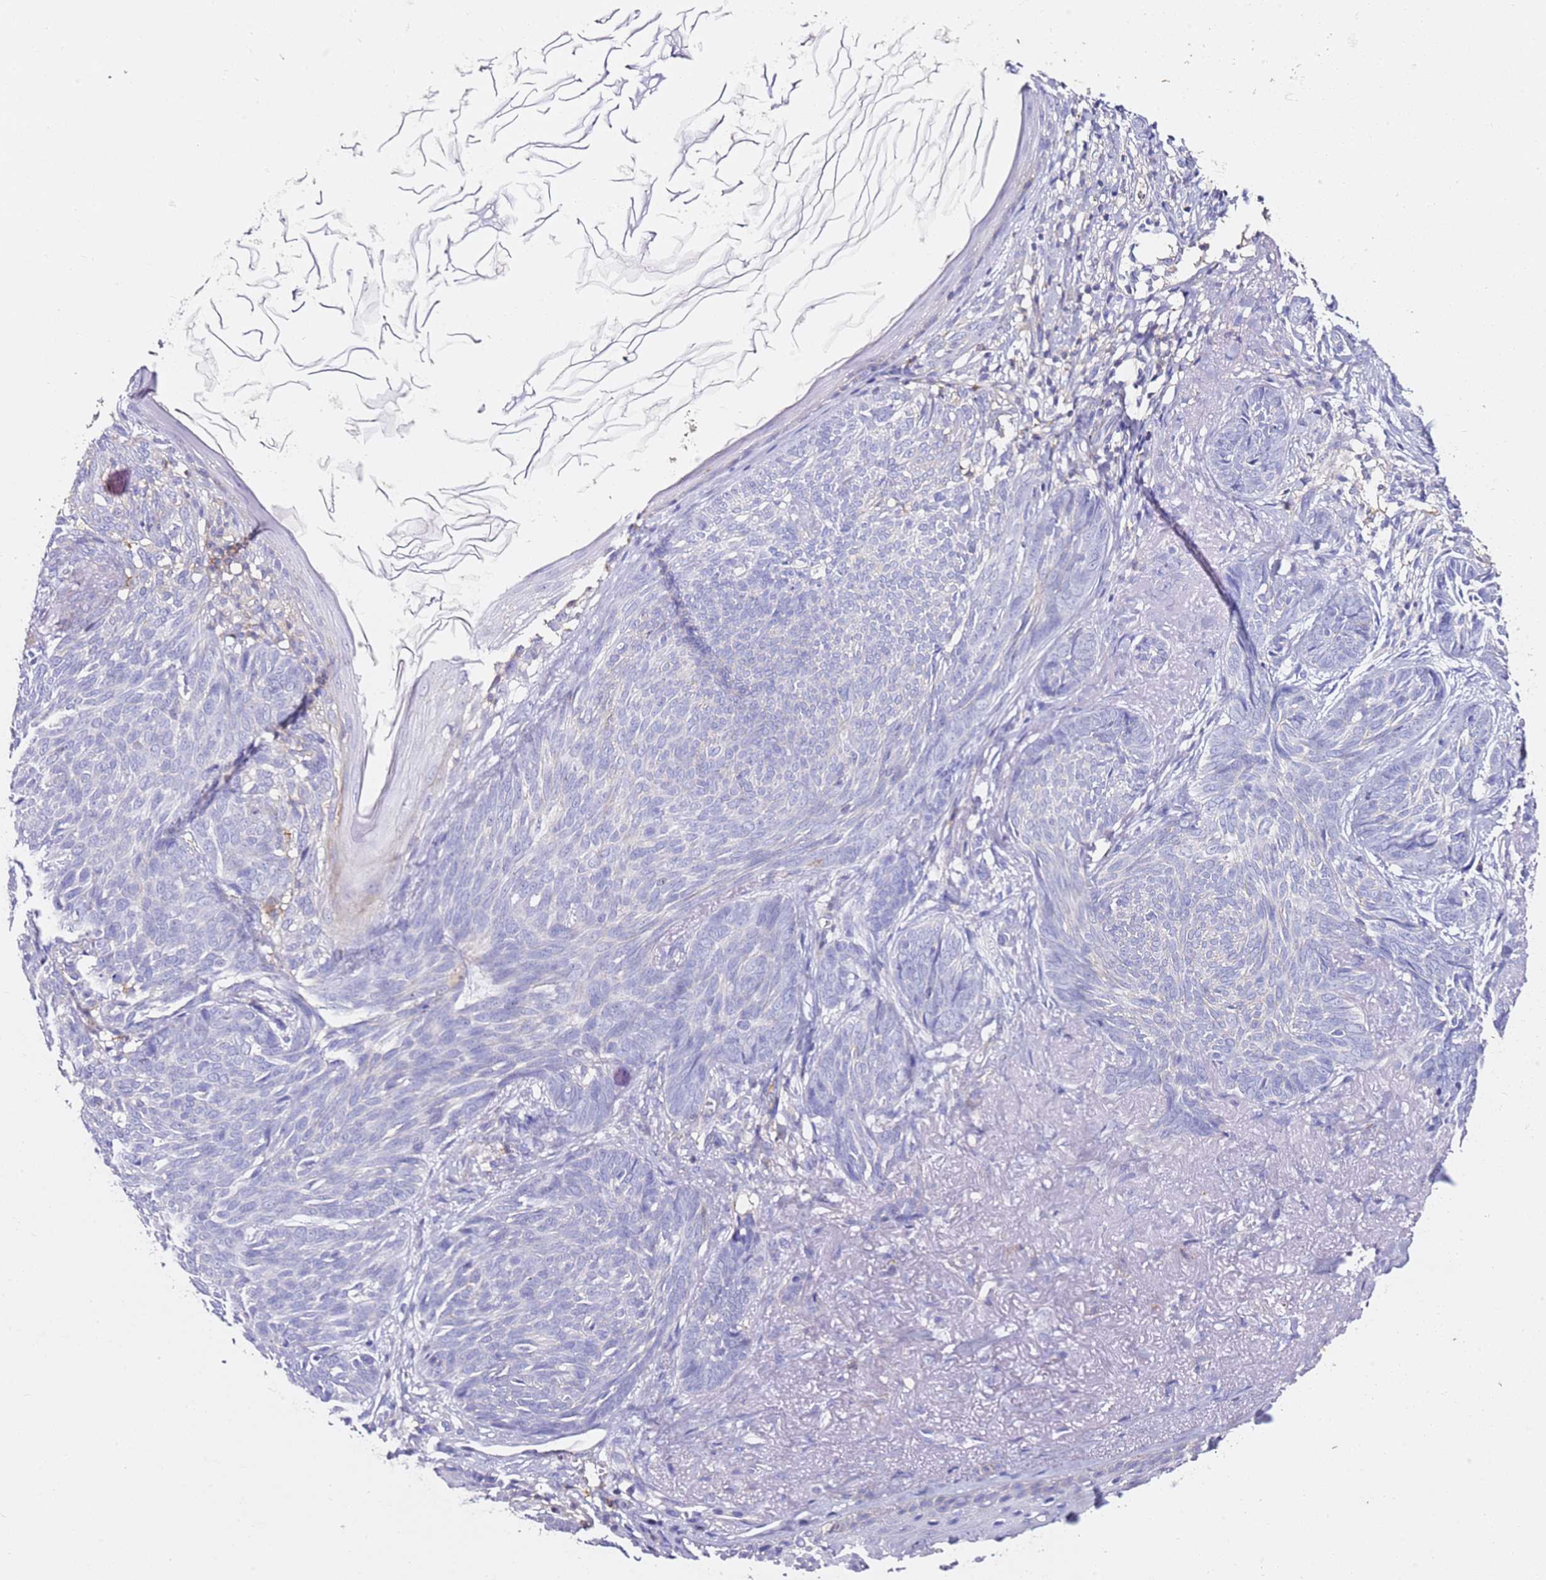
{"staining": {"intensity": "negative", "quantity": "none", "location": "none"}, "tissue": "skin cancer", "cell_type": "Tumor cells", "image_type": "cancer", "snomed": [{"axis": "morphology", "description": "Basal cell carcinoma"}, {"axis": "topography", "description": "Skin"}], "caption": "Photomicrograph shows no protein expression in tumor cells of skin cancer (basal cell carcinoma) tissue.", "gene": "ZNF671", "patient": {"sex": "female", "age": 86}}